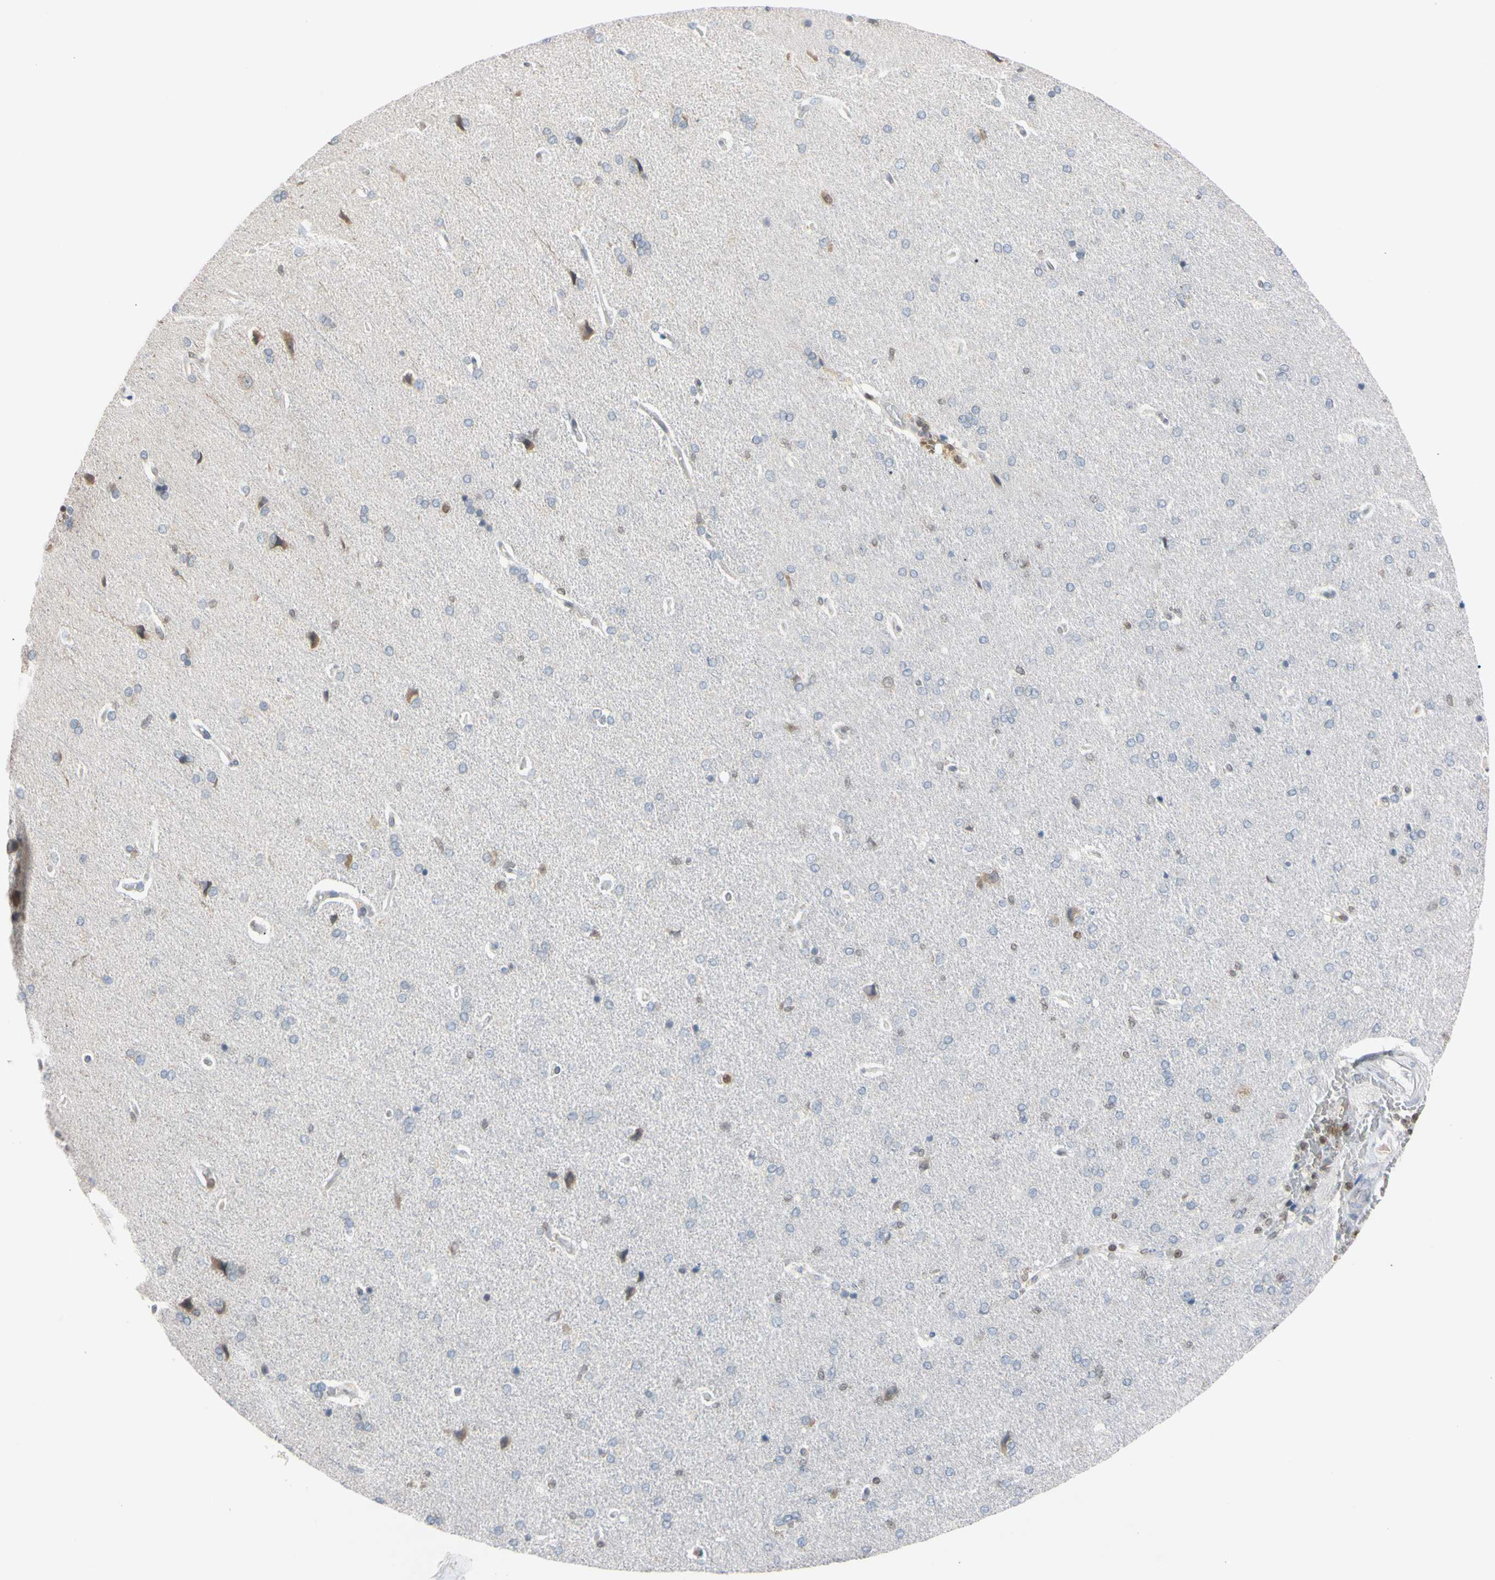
{"staining": {"intensity": "weak", "quantity": "<25%", "location": "cytoplasmic/membranous"}, "tissue": "cerebral cortex", "cell_type": "Endothelial cells", "image_type": "normal", "snomed": [{"axis": "morphology", "description": "Normal tissue, NOS"}, {"axis": "topography", "description": "Cerebral cortex"}], "caption": "The photomicrograph shows no staining of endothelial cells in benign cerebral cortex.", "gene": "UBE2I", "patient": {"sex": "male", "age": 62}}